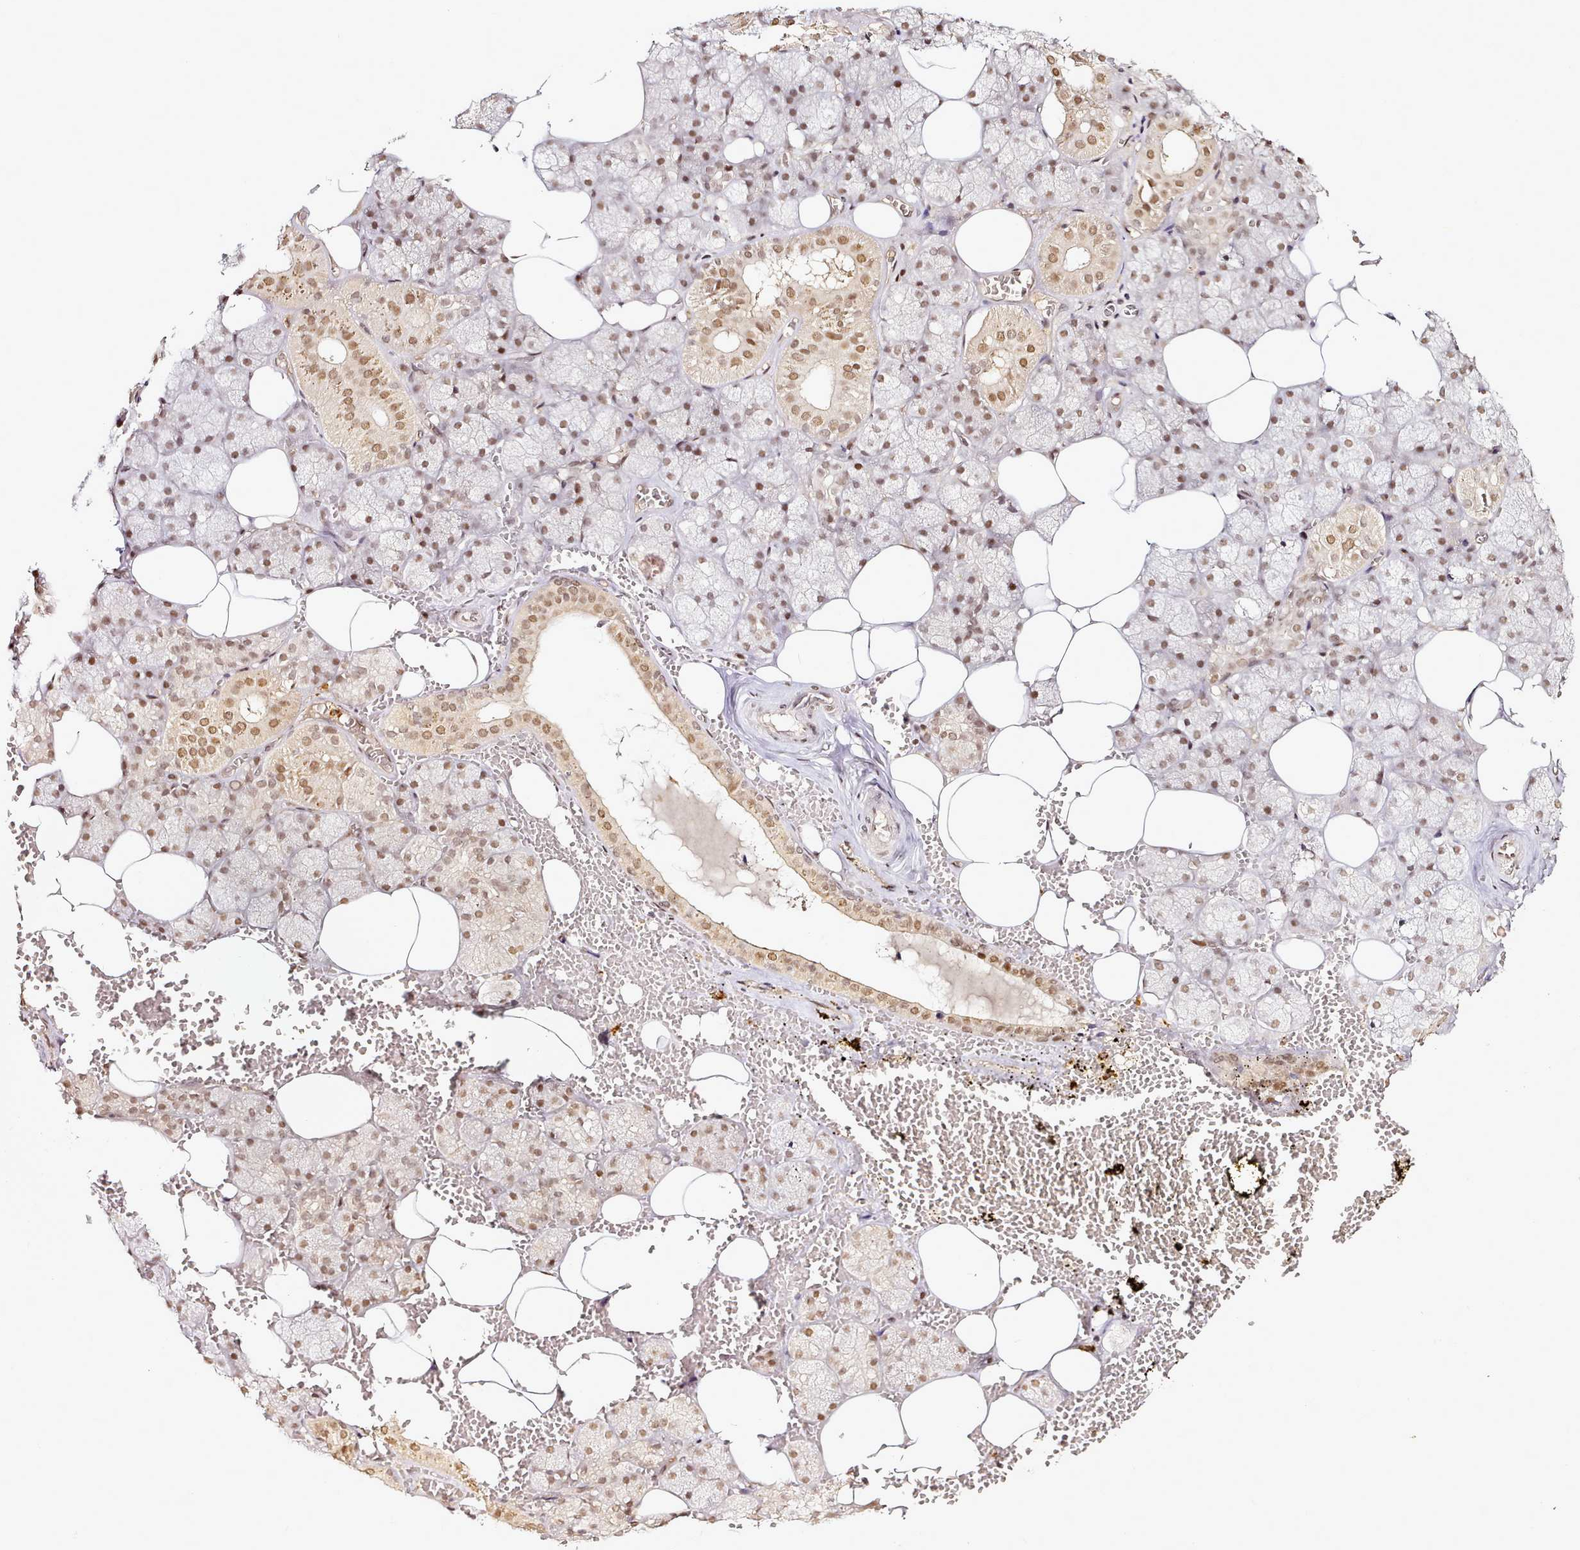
{"staining": {"intensity": "moderate", "quantity": ">75%", "location": "nuclear"}, "tissue": "salivary gland", "cell_type": "Glandular cells", "image_type": "normal", "snomed": [{"axis": "morphology", "description": "Normal tissue, NOS"}, {"axis": "topography", "description": "Salivary gland"}], "caption": "A photomicrograph of salivary gland stained for a protein reveals moderate nuclear brown staining in glandular cells.", "gene": "SYT15B", "patient": {"sex": "male", "age": 62}}